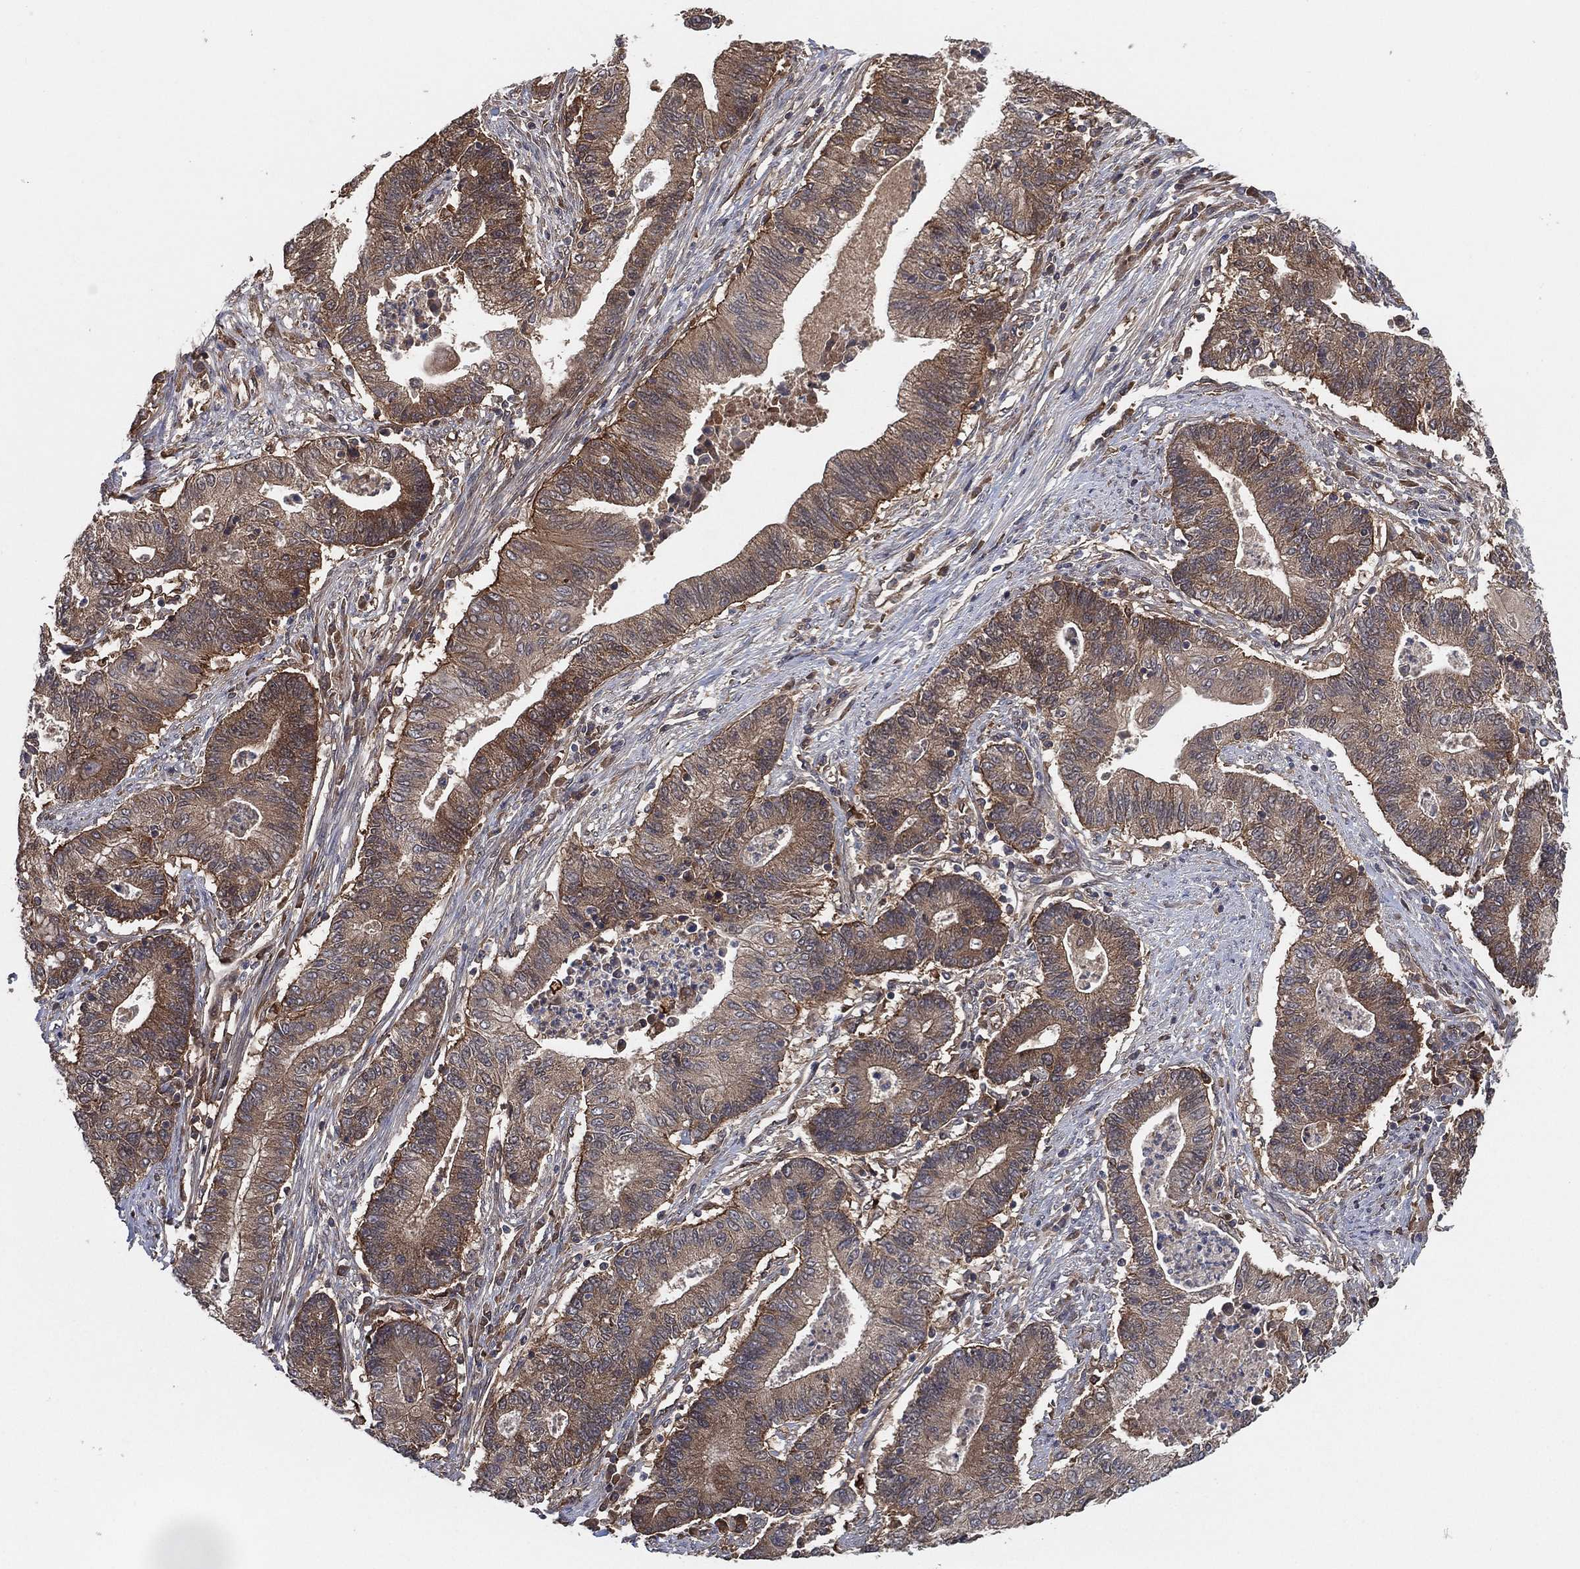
{"staining": {"intensity": "moderate", "quantity": "<25%", "location": "cytoplasmic/membranous"}, "tissue": "endometrial cancer", "cell_type": "Tumor cells", "image_type": "cancer", "snomed": [{"axis": "morphology", "description": "Adenocarcinoma, NOS"}, {"axis": "topography", "description": "Uterus"}, {"axis": "topography", "description": "Endometrium"}], "caption": "Tumor cells demonstrate low levels of moderate cytoplasmic/membranous staining in about <25% of cells in human endometrial cancer.", "gene": "PSMG4", "patient": {"sex": "female", "age": 54}}